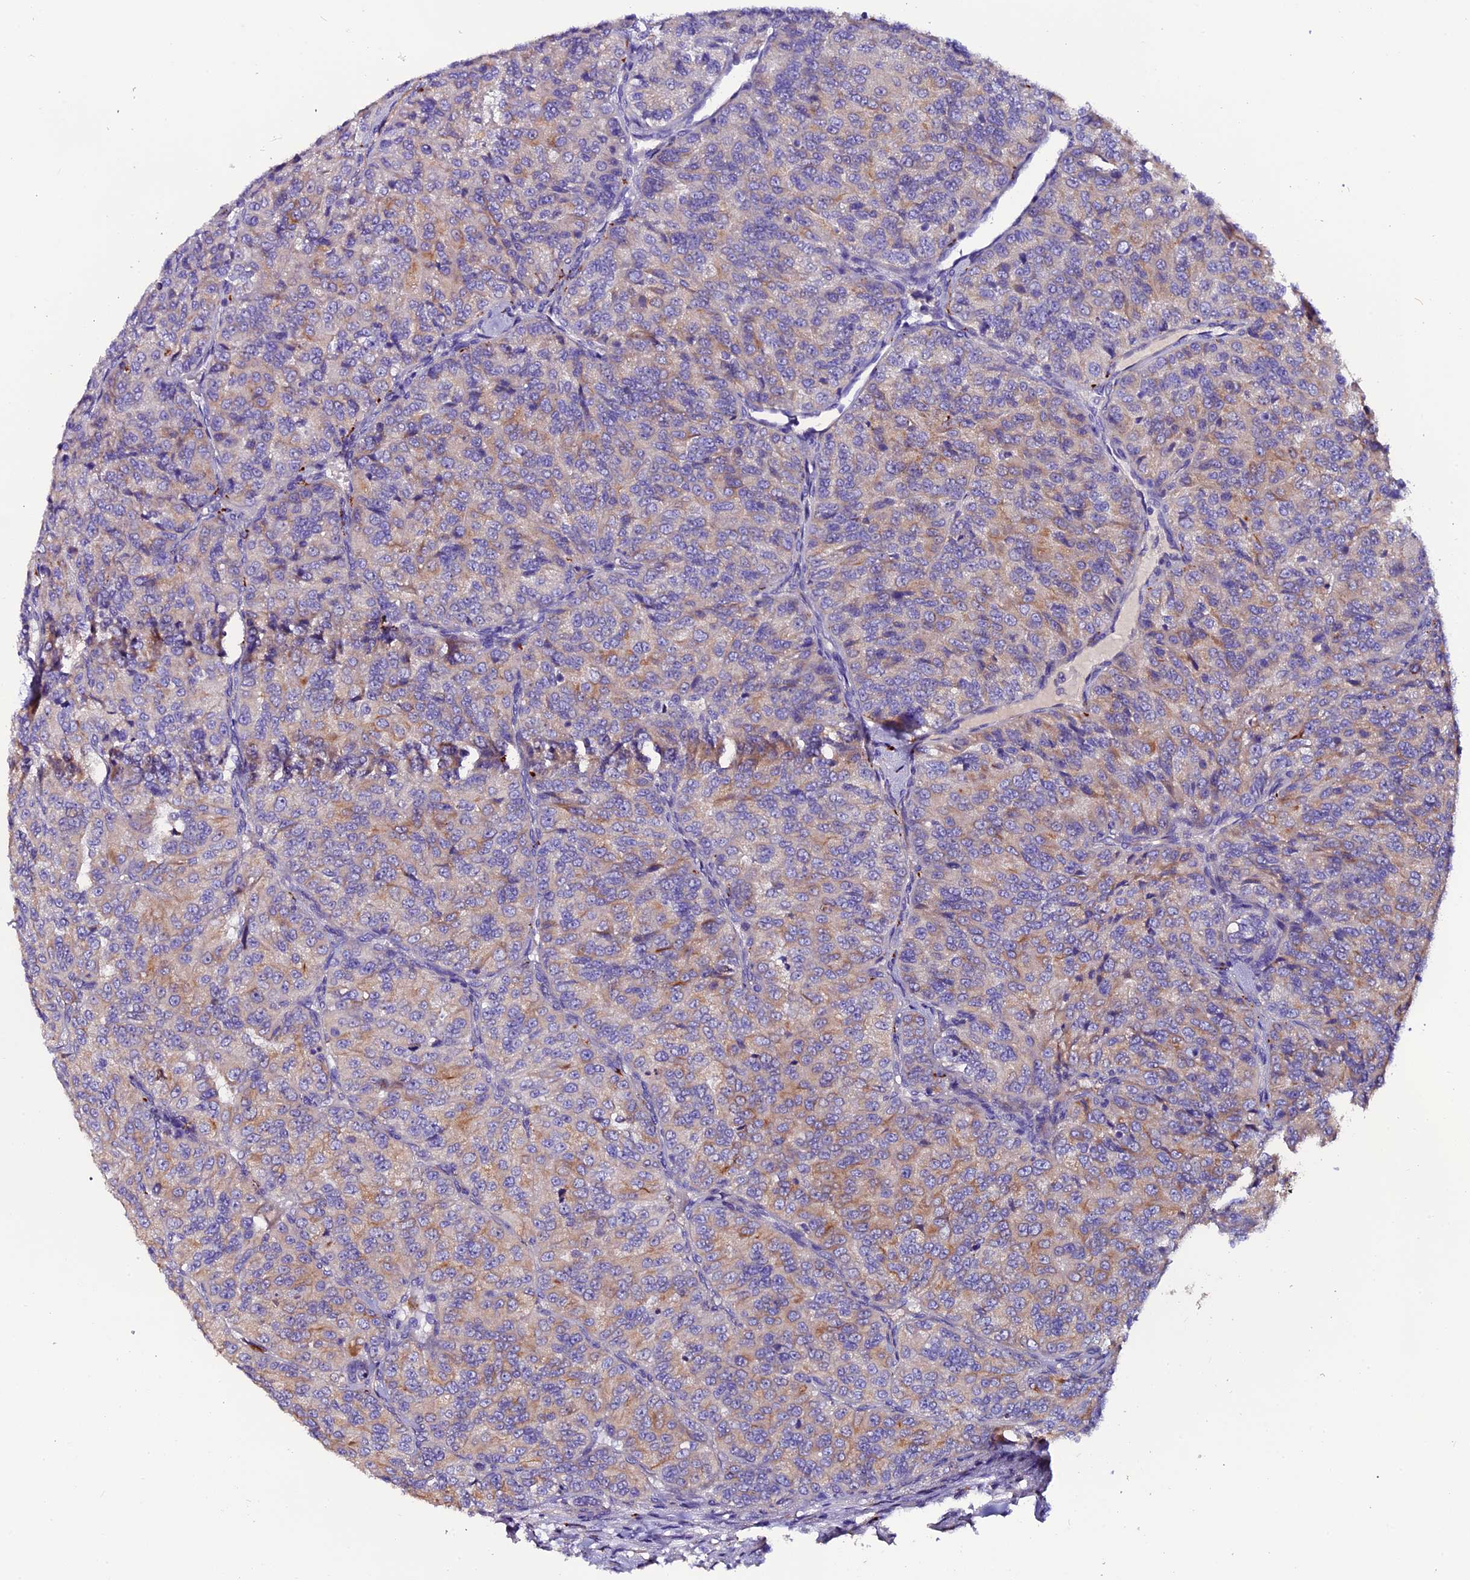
{"staining": {"intensity": "moderate", "quantity": "<25%", "location": "cytoplasmic/membranous"}, "tissue": "renal cancer", "cell_type": "Tumor cells", "image_type": "cancer", "snomed": [{"axis": "morphology", "description": "Adenocarcinoma, NOS"}, {"axis": "topography", "description": "Kidney"}], "caption": "A micrograph of human adenocarcinoma (renal) stained for a protein exhibits moderate cytoplasmic/membranous brown staining in tumor cells.", "gene": "CLN5", "patient": {"sex": "female", "age": 63}}